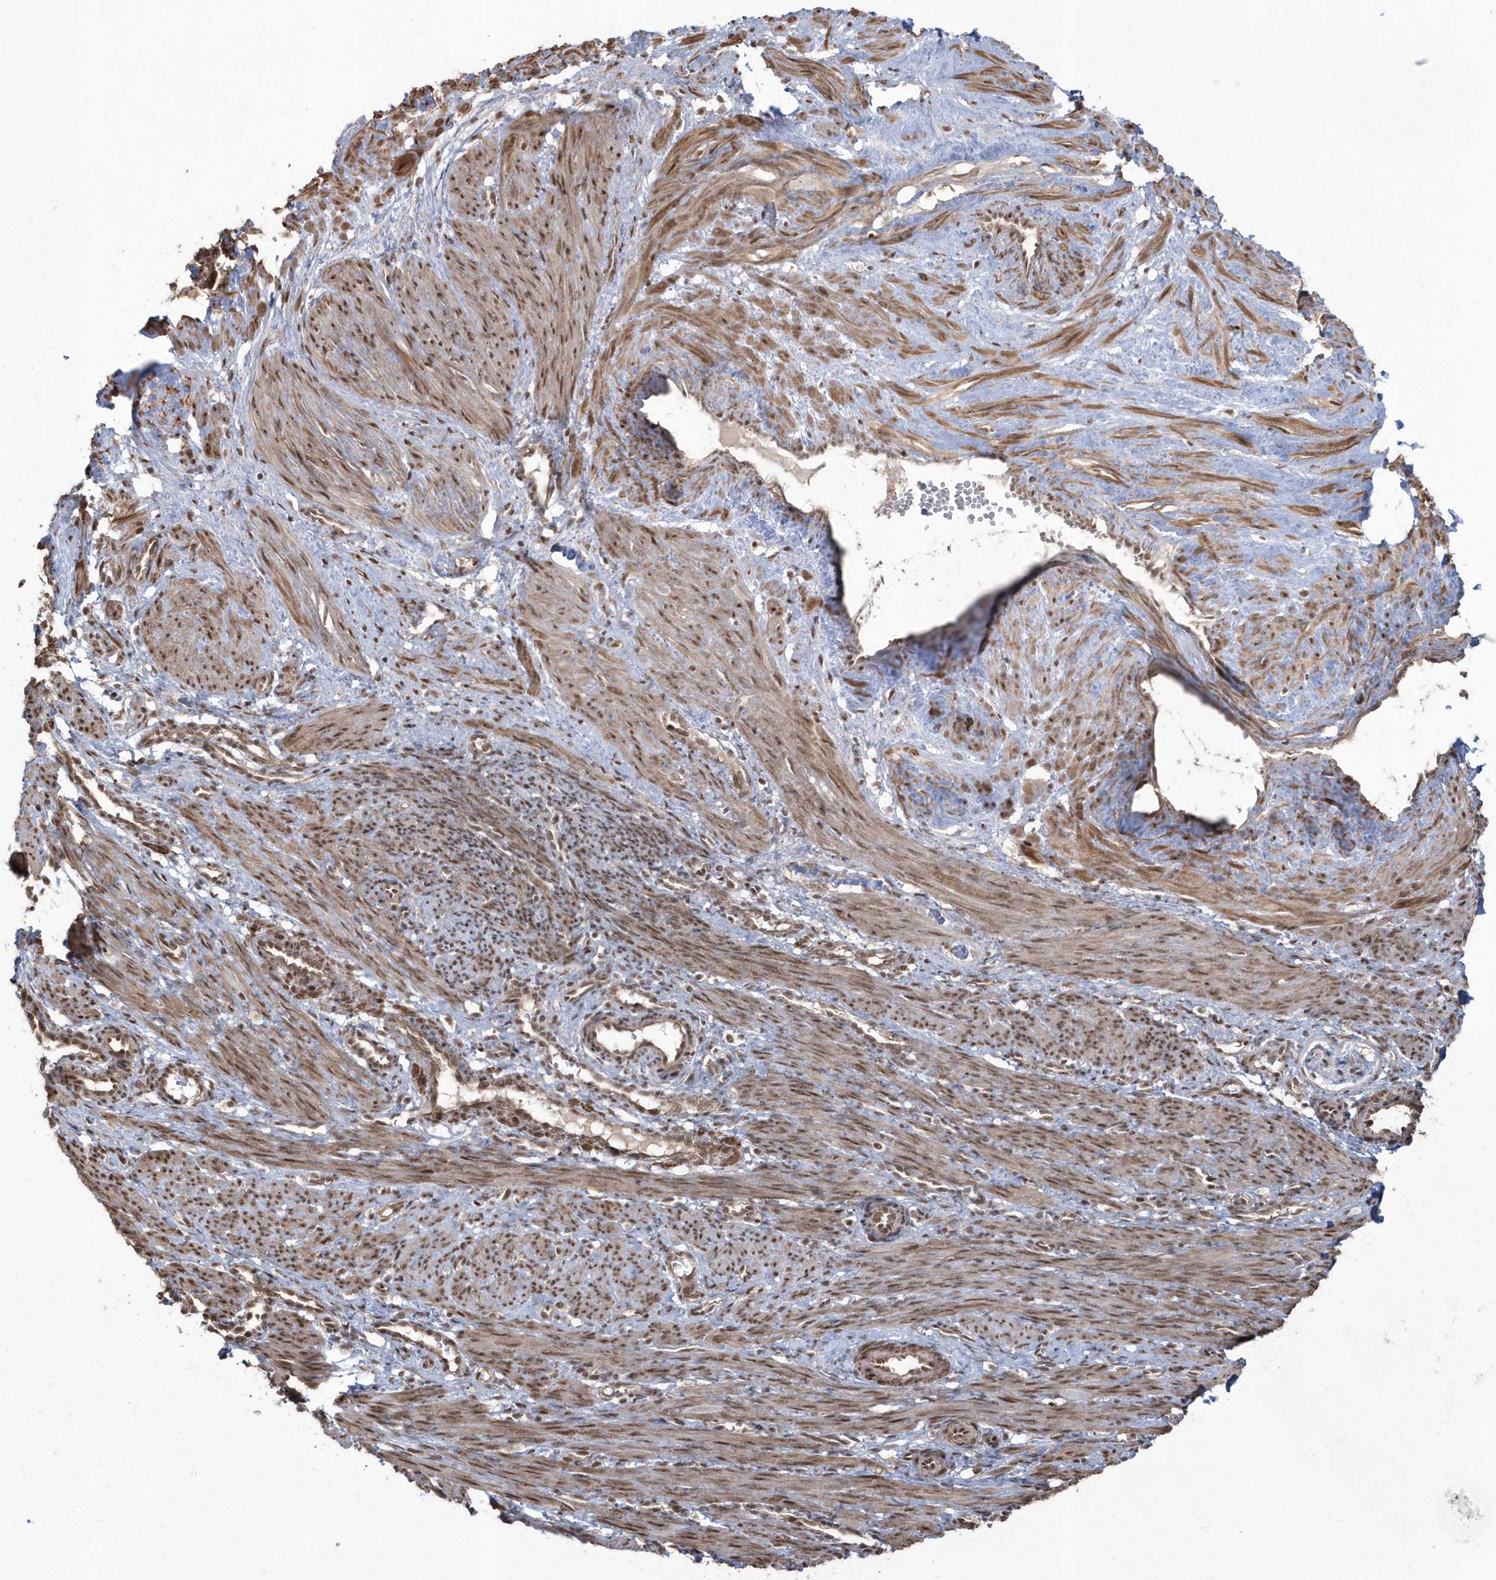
{"staining": {"intensity": "moderate", "quantity": ">75%", "location": "cytoplasmic/membranous,nuclear"}, "tissue": "smooth muscle", "cell_type": "Smooth muscle cells", "image_type": "normal", "snomed": [{"axis": "morphology", "description": "Normal tissue, NOS"}, {"axis": "topography", "description": "Endometrium"}], "caption": "Immunohistochemical staining of benign smooth muscle demonstrates medium levels of moderate cytoplasmic/membranous,nuclear staining in approximately >75% of smooth muscle cells.", "gene": "EPB41L4A", "patient": {"sex": "female", "age": 33}}